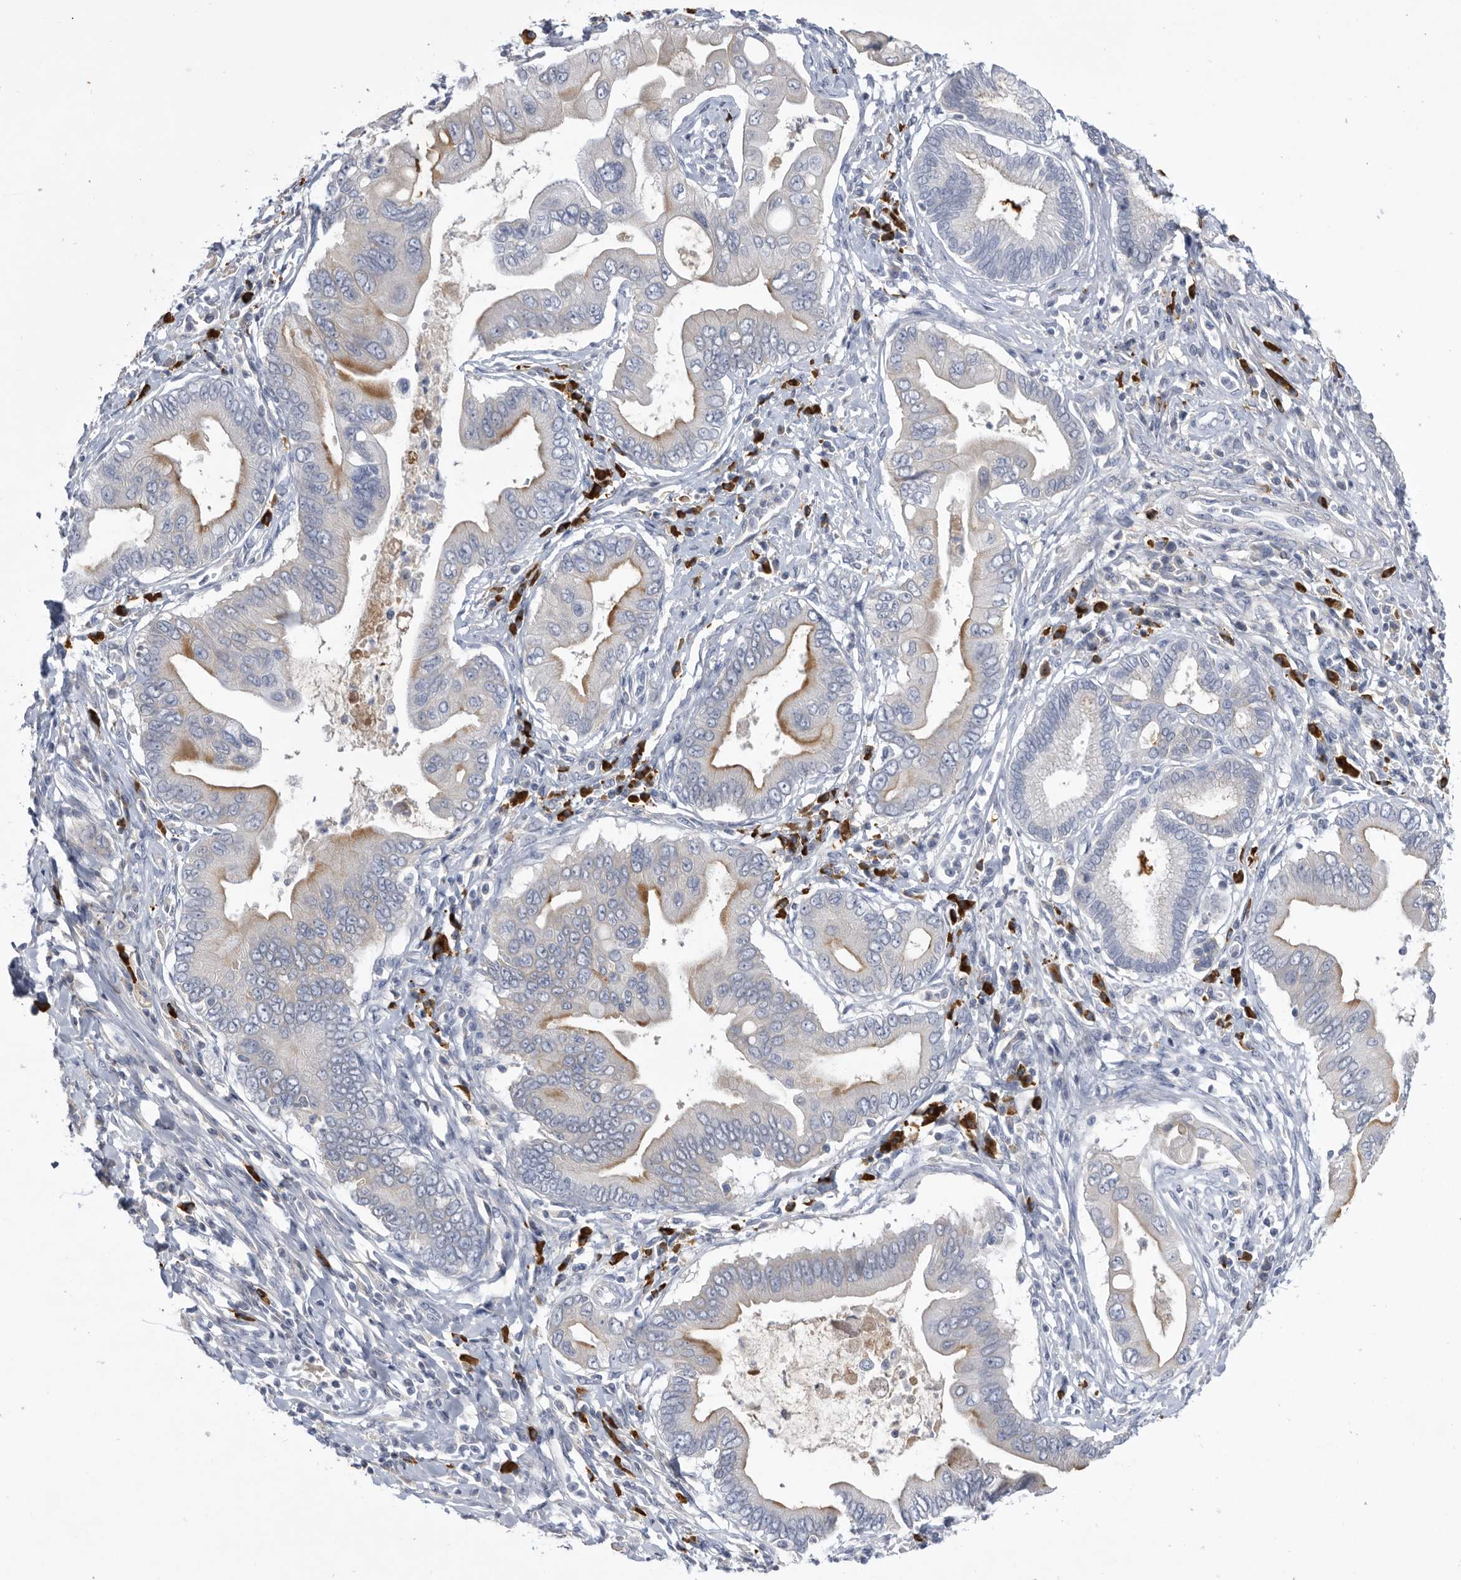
{"staining": {"intensity": "moderate", "quantity": "<25%", "location": "cytoplasmic/membranous"}, "tissue": "pancreatic cancer", "cell_type": "Tumor cells", "image_type": "cancer", "snomed": [{"axis": "morphology", "description": "Adenocarcinoma, NOS"}, {"axis": "topography", "description": "Pancreas"}], "caption": "Brown immunohistochemical staining in pancreatic cancer (adenocarcinoma) displays moderate cytoplasmic/membranous positivity in approximately <25% of tumor cells.", "gene": "BTBD6", "patient": {"sex": "male", "age": 78}}